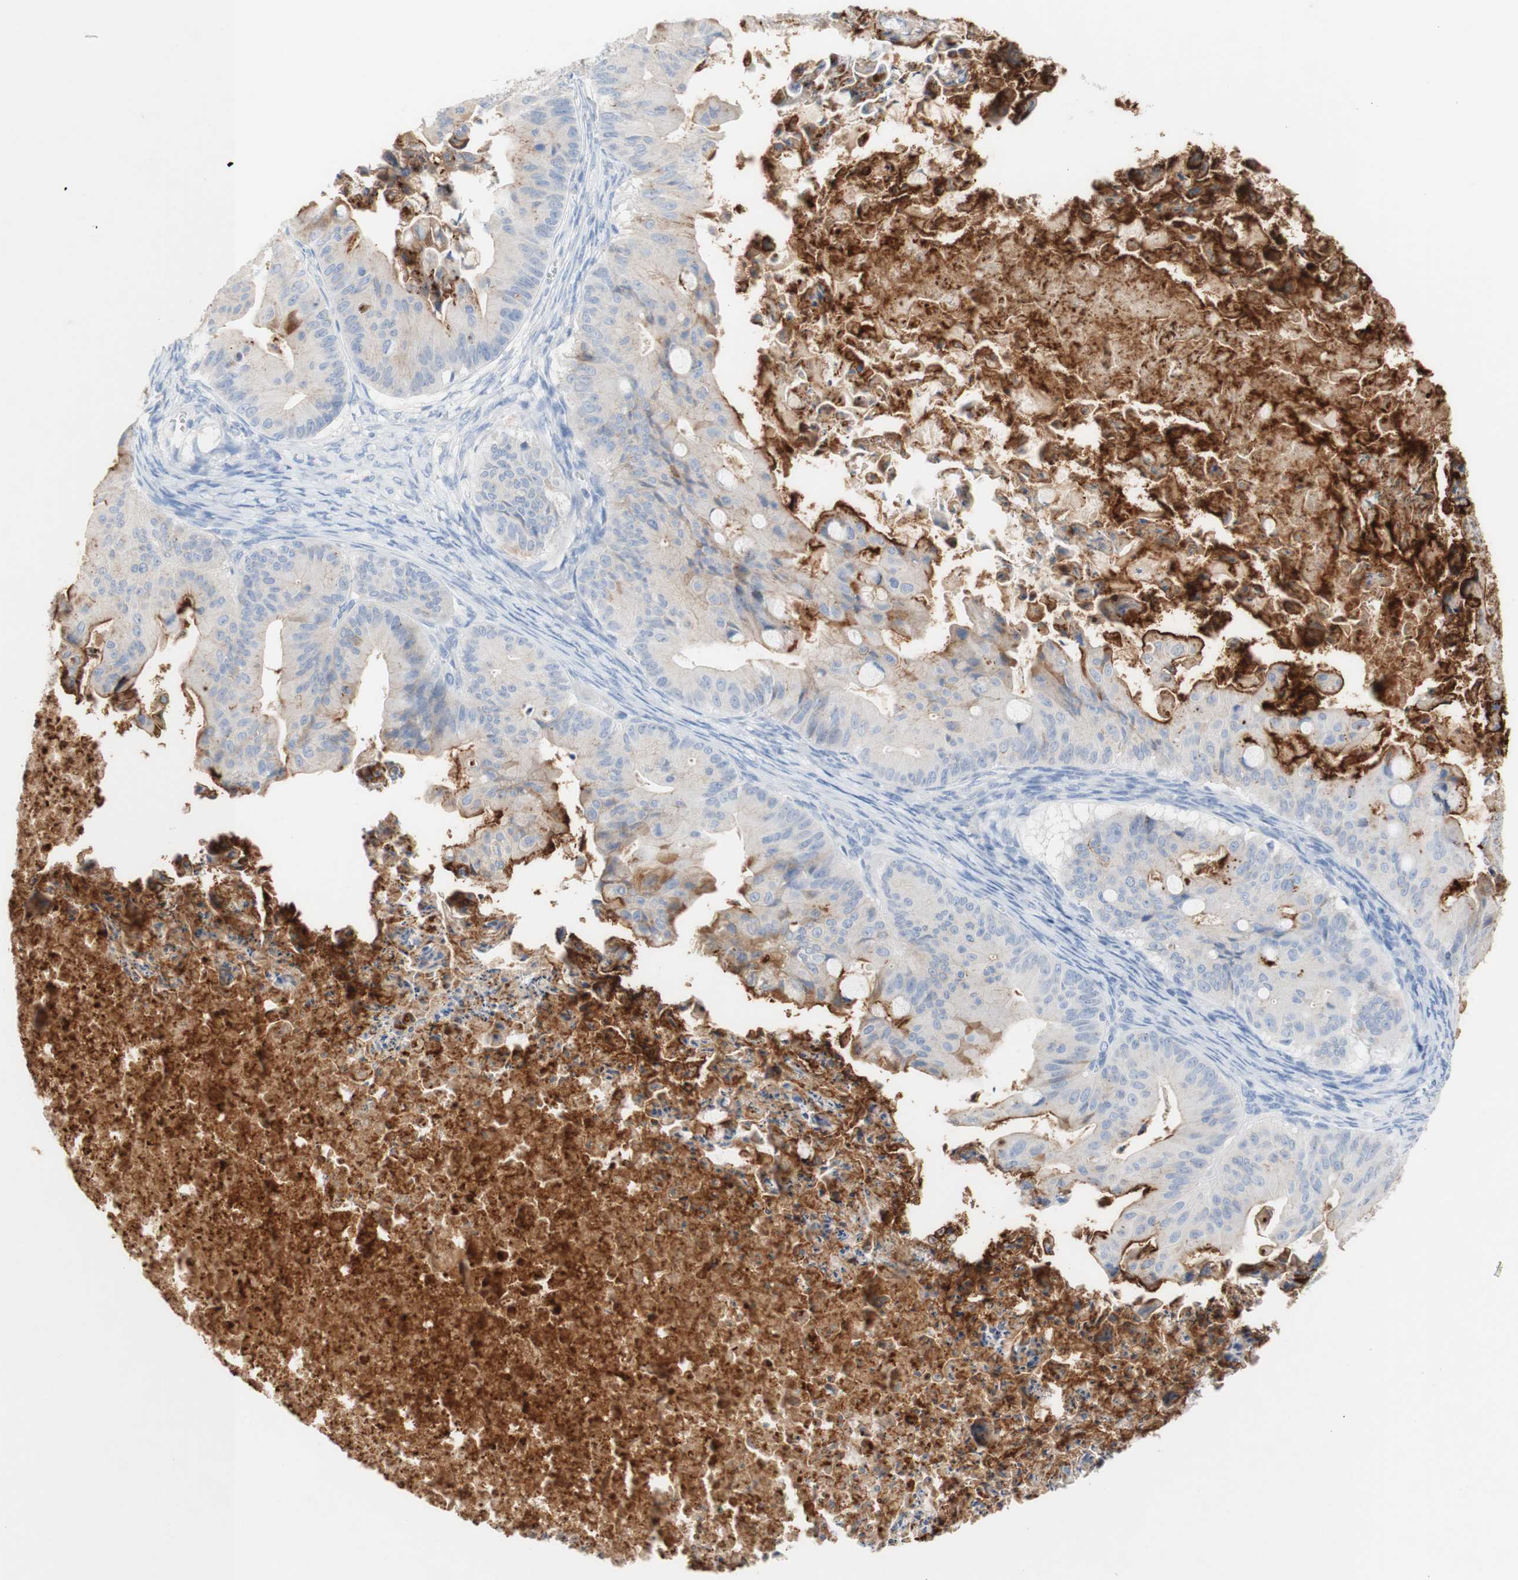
{"staining": {"intensity": "moderate", "quantity": "25%-75%", "location": "cytoplasmic/membranous"}, "tissue": "ovarian cancer", "cell_type": "Tumor cells", "image_type": "cancer", "snomed": [{"axis": "morphology", "description": "Cystadenocarcinoma, mucinous, NOS"}, {"axis": "topography", "description": "Ovary"}], "caption": "Ovarian mucinous cystadenocarcinoma stained with DAB immunohistochemistry (IHC) reveals medium levels of moderate cytoplasmic/membranous positivity in approximately 25%-75% of tumor cells.", "gene": "DSC2", "patient": {"sex": "female", "age": 37}}